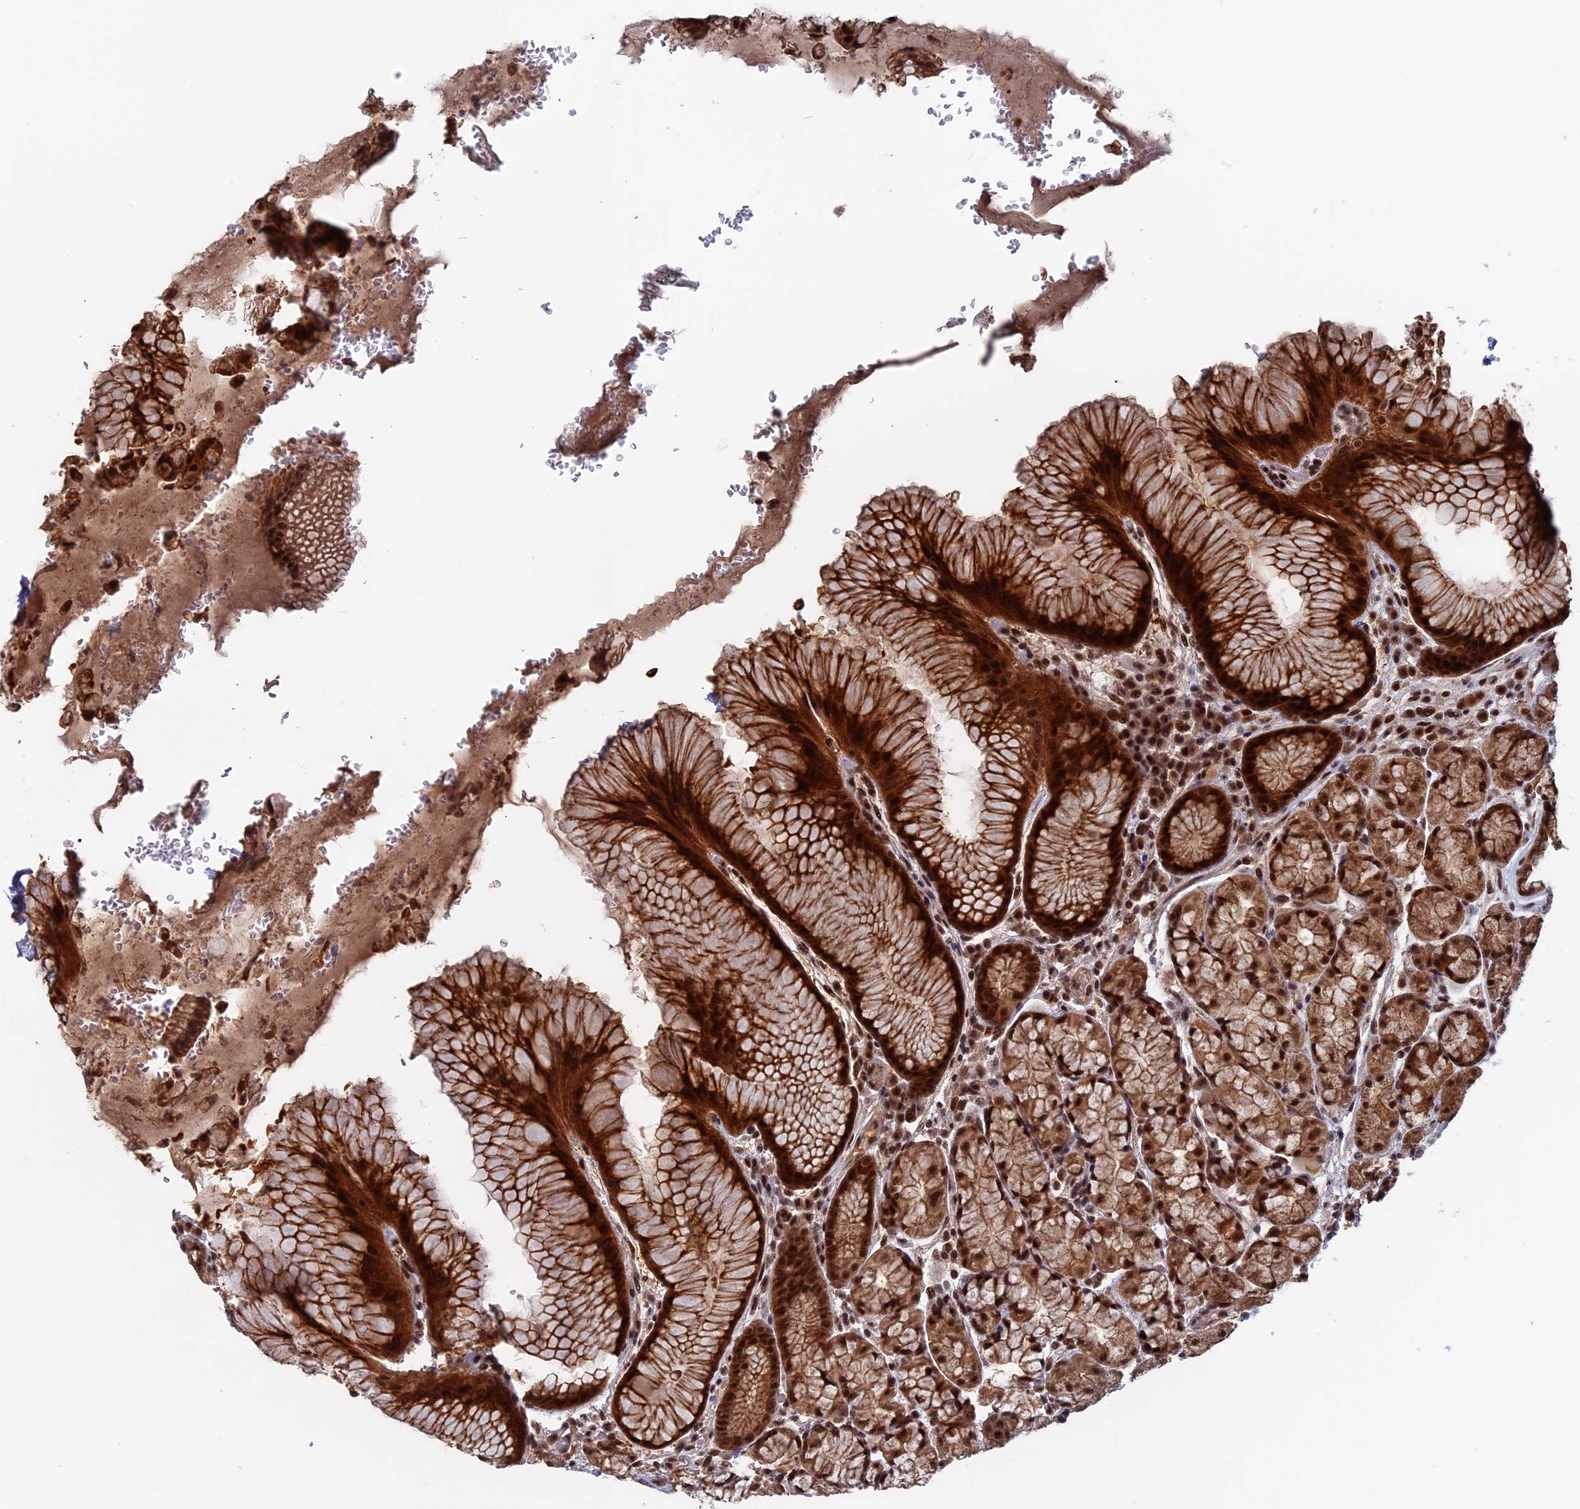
{"staining": {"intensity": "strong", "quantity": ">75%", "location": "cytoplasmic/membranous,nuclear"}, "tissue": "stomach", "cell_type": "Glandular cells", "image_type": "normal", "snomed": [{"axis": "morphology", "description": "Normal tissue, NOS"}, {"axis": "topography", "description": "Stomach"}], "caption": "A brown stain labels strong cytoplasmic/membranous,nuclear positivity of a protein in glandular cells of normal stomach.", "gene": "CACTIN", "patient": {"sex": "male", "age": 63}}